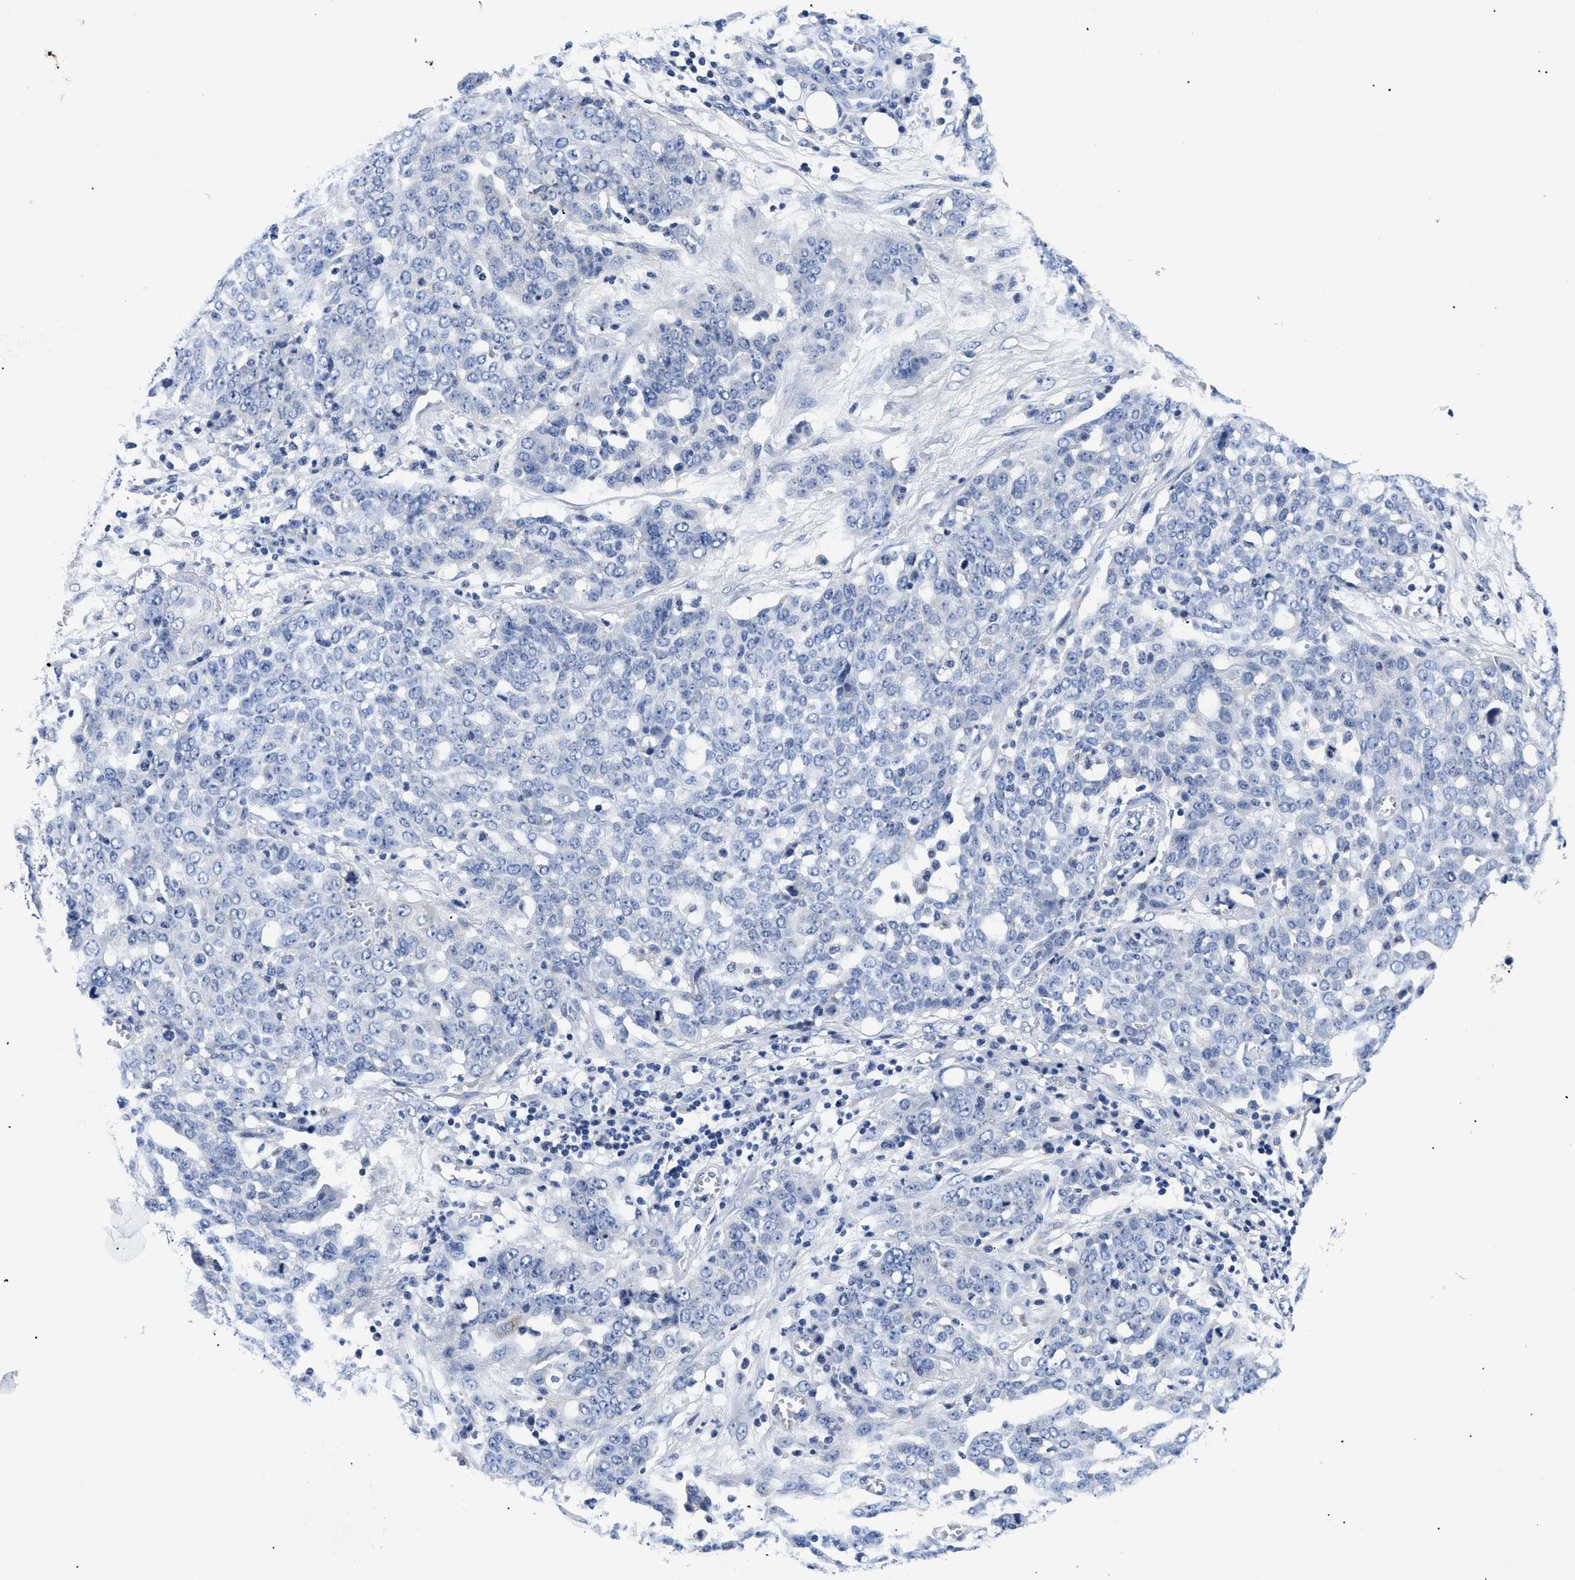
{"staining": {"intensity": "negative", "quantity": "none", "location": "none"}, "tissue": "ovarian cancer", "cell_type": "Tumor cells", "image_type": "cancer", "snomed": [{"axis": "morphology", "description": "Cystadenocarcinoma, serous, NOS"}, {"axis": "topography", "description": "Soft tissue"}, {"axis": "topography", "description": "Ovary"}], "caption": "Serous cystadenocarcinoma (ovarian) was stained to show a protein in brown. There is no significant positivity in tumor cells.", "gene": "MEA1", "patient": {"sex": "female", "age": 57}}